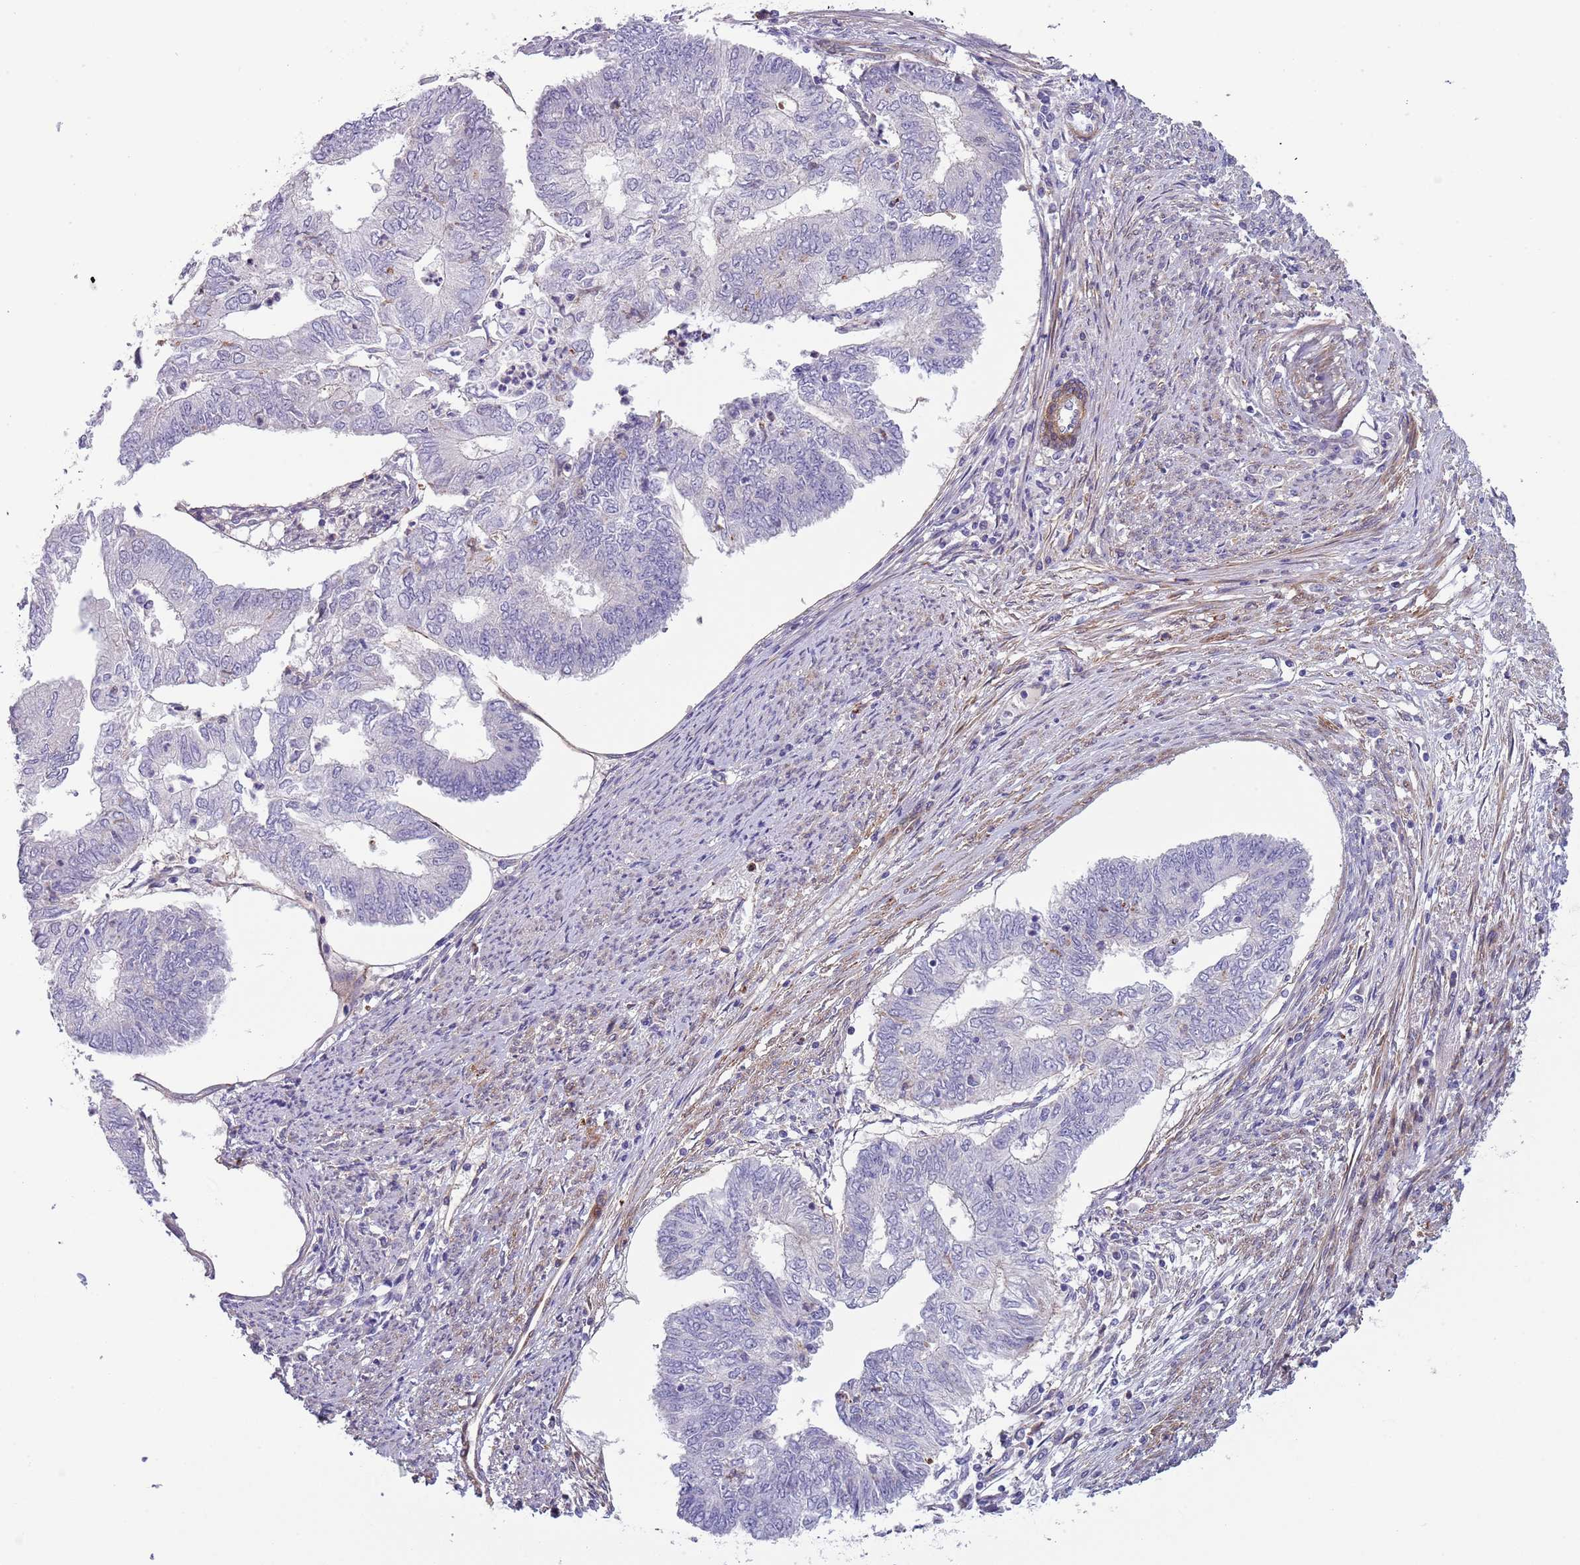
{"staining": {"intensity": "negative", "quantity": "none", "location": "none"}, "tissue": "endometrial cancer", "cell_type": "Tumor cells", "image_type": "cancer", "snomed": [{"axis": "morphology", "description": "Adenocarcinoma, NOS"}, {"axis": "topography", "description": "Endometrium"}], "caption": "The histopathology image shows no staining of tumor cells in endometrial cancer.", "gene": "TINAGL1", "patient": {"sex": "female", "age": 68}}